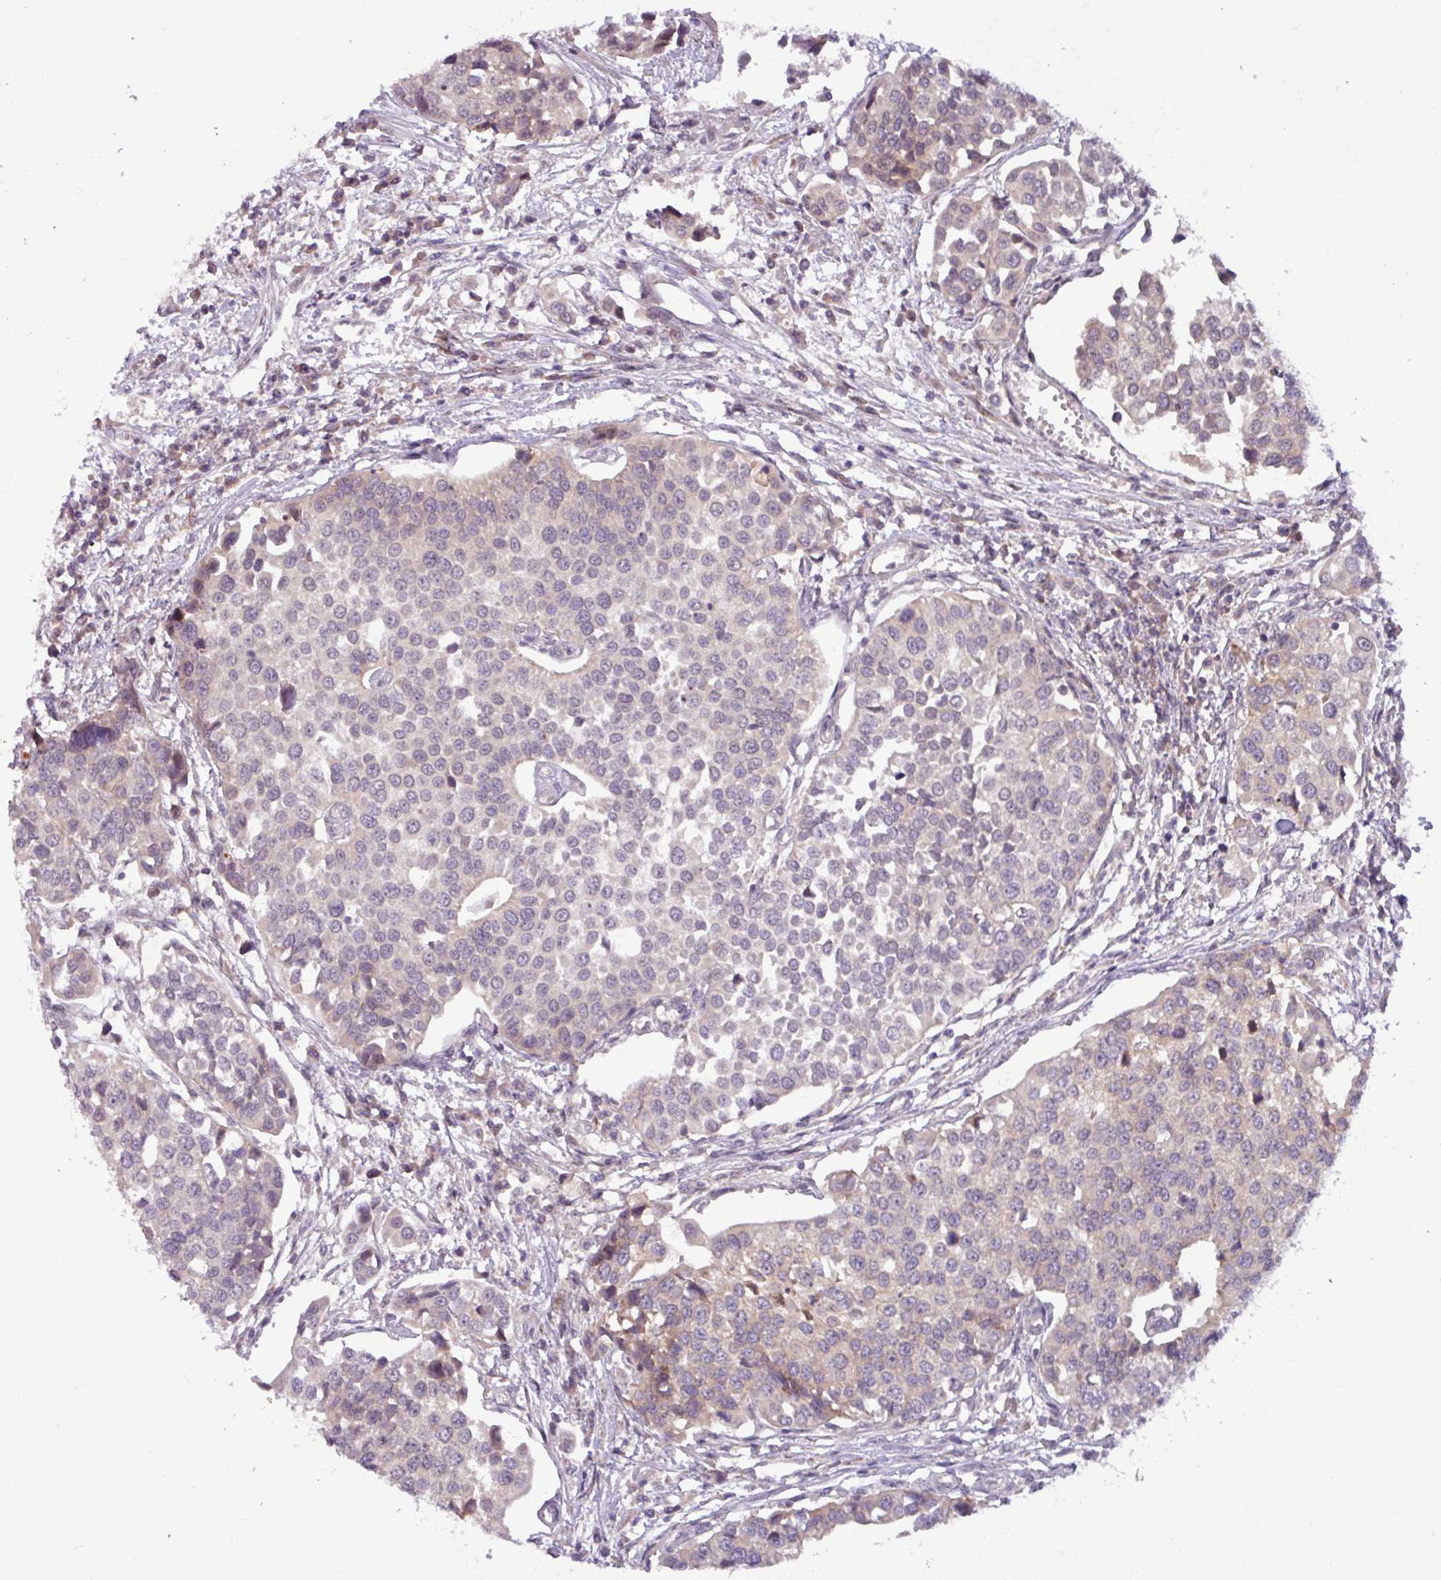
{"staining": {"intensity": "negative", "quantity": "none", "location": "none"}, "tissue": "urothelial cancer", "cell_type": "Tumor cells", "image_type": "cancer", "snomed": [{"axis": "morphology", "description": "Urothelial carcinoma, Low grade"}, {"axis": "topography", "description": "Urinary bladder"}], "caption": "This is a photomicrograph of IHC staining of urothelial cancer, which shows no expression in tumor cells. (Brightfield microscopy of DAB (3,3'-diaminobenzidine) immunohistochemistry at high magnification).", "gene": "OGFOD3", "patient": {"sex": "female", "age": 78}}